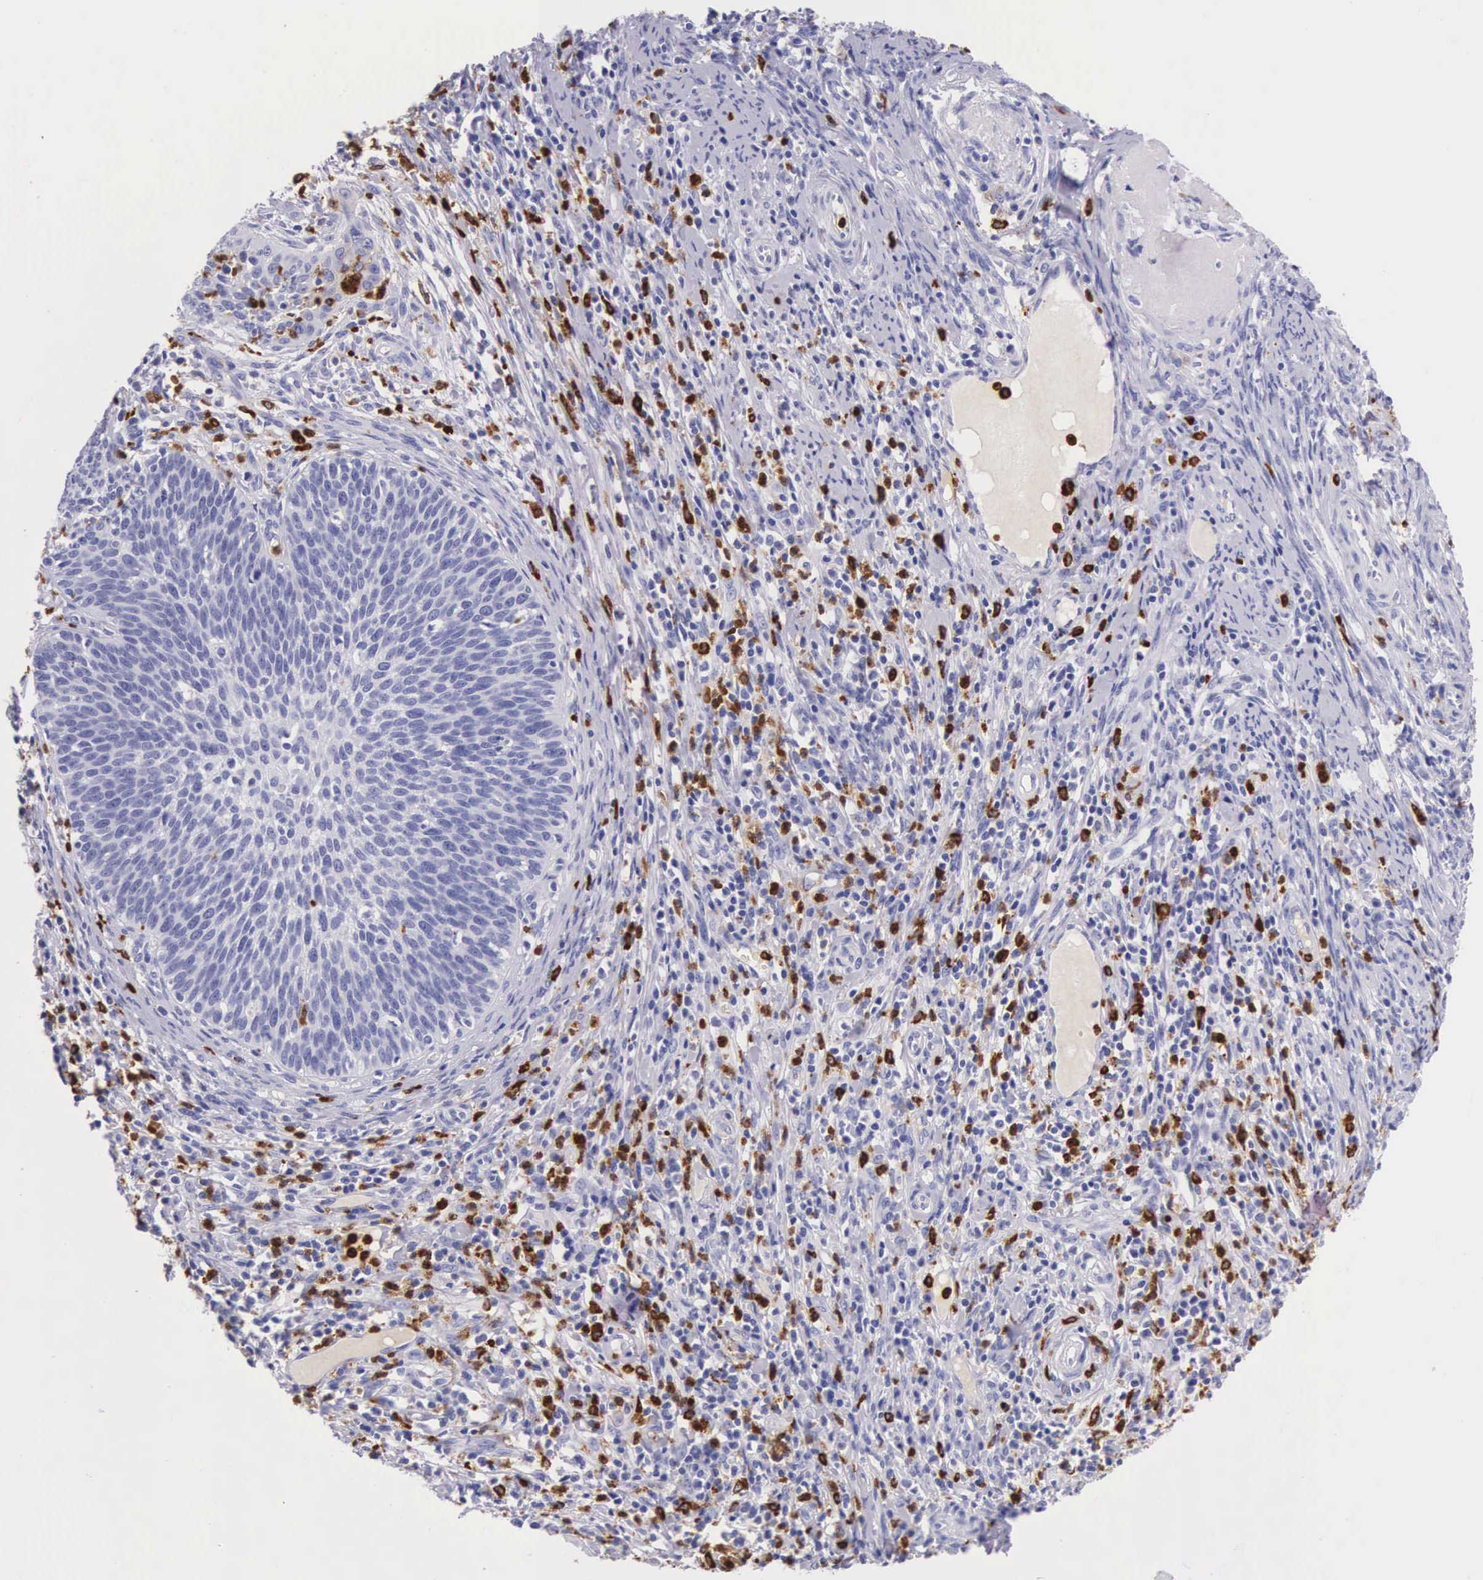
{"staining": {"intensity": "negative", "quantity": "none", "location": "none"}, "tissue": "cervical cancer", "cell_type": "Tumor cells", "image_type": "cancer", "snomed": [{"axis": "morphology", "description": "Squamous cell carcinoma, NOS"}, {"axis": "topography", "description": "Cervix"}], "caption": "Tumor cells show no significant expression in cervical cancer (squamous cell carcinoma). (DAB (3,3'-diaminobenzidine) IHC visualized using brightfield microscopy, high magnification).", "gene": "FCN1", "patient": {"sex": "female", "age": 41}}